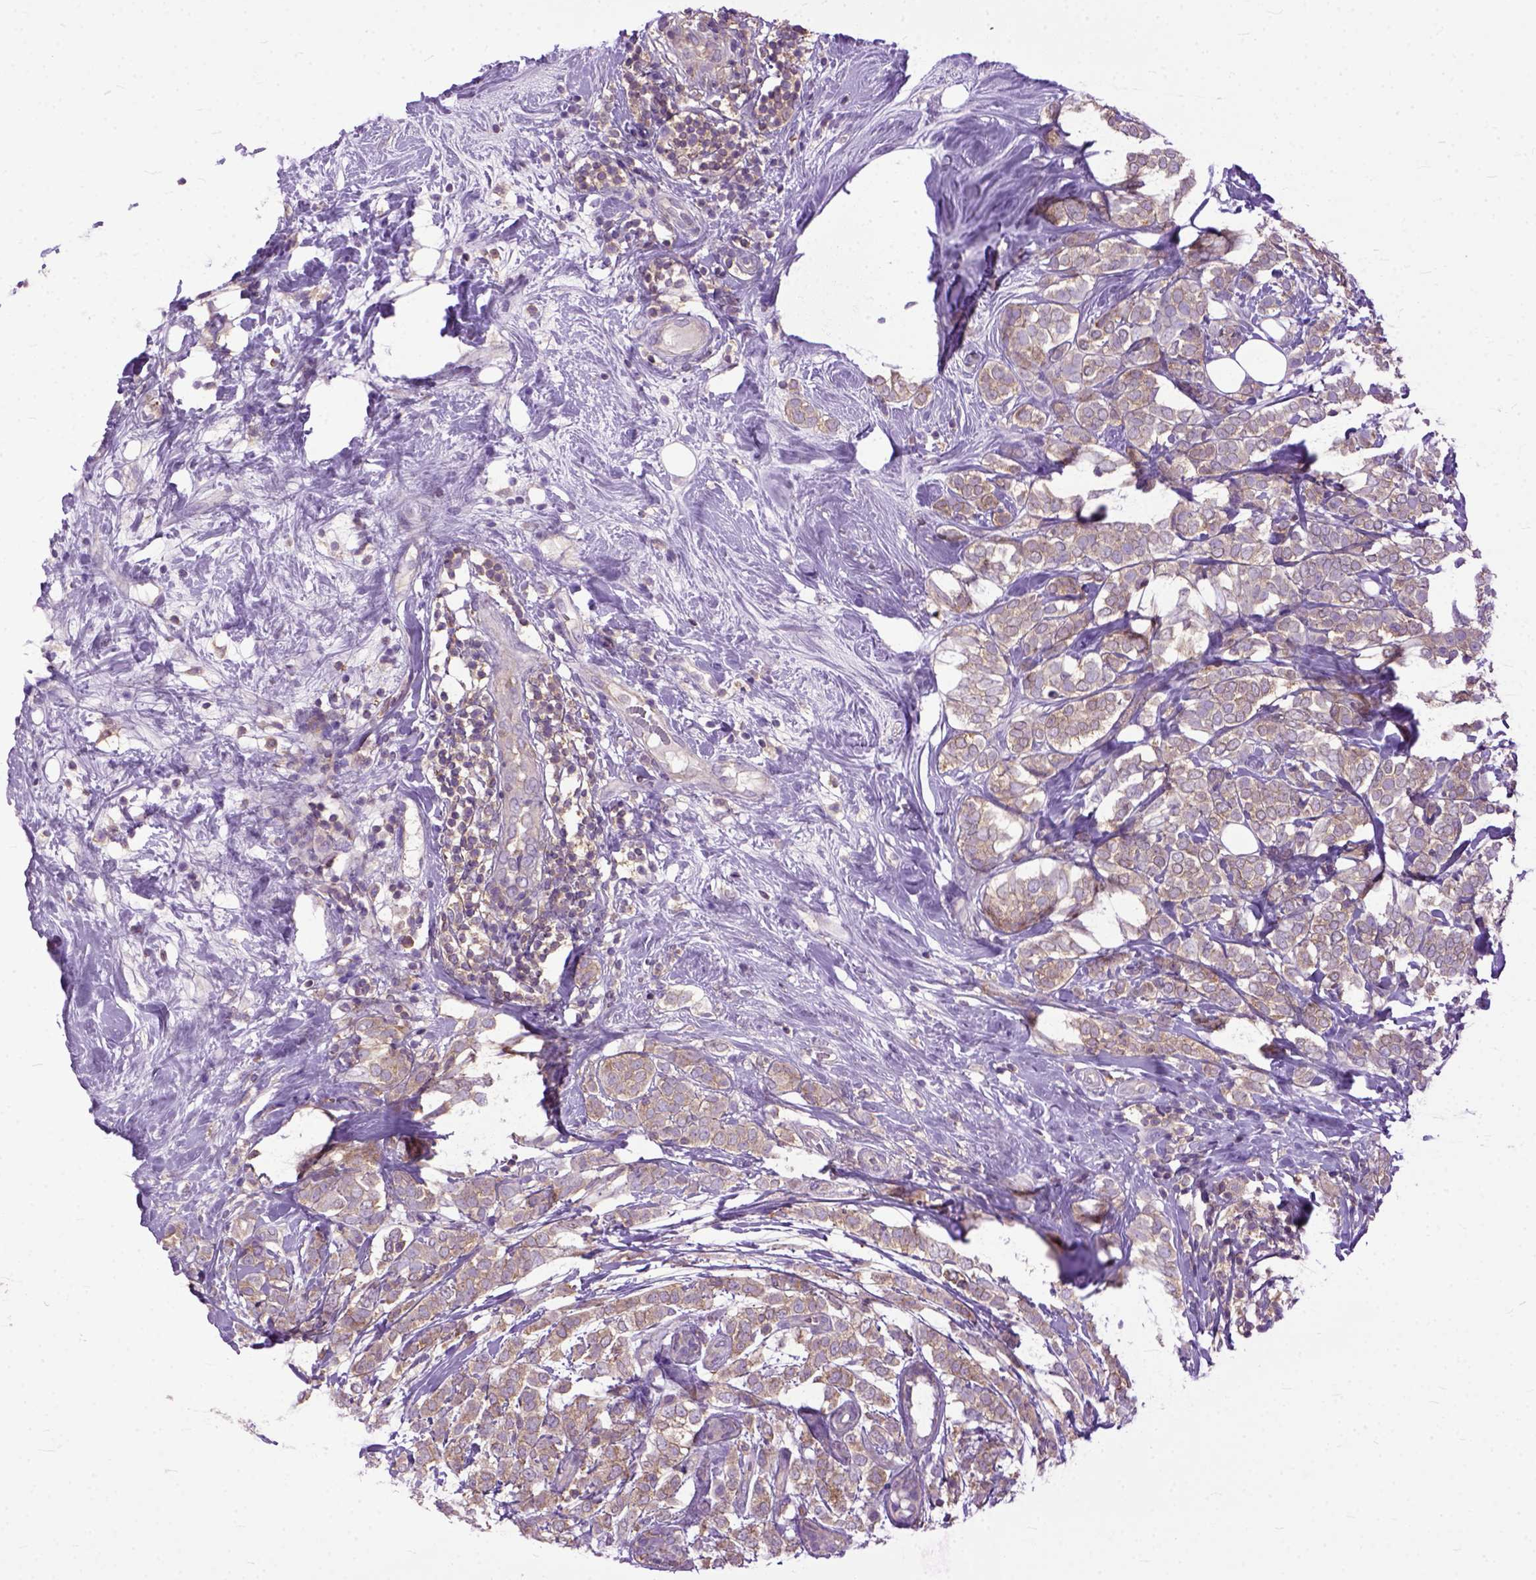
{"staining": {"intensity": "weak", "quantity": ">75%", "location": "cytoplasmic/membranous"}, "tissue": "breast cancer", "cell_type": "Tumor cells", "image_type": "cancer", "snomed": [{"axis": "morphology", "description": "Lobular carcinoma"}, {"axis": "topography", "description": "Breast"}], "caption": "Protein staining of breast cancer tissue demonstrates weak cytoplasmic/membranous positivity in approximately >75% of tumor cells.", "gene": "NAMPT", "patient": {"sex": "female", "age": 49}}